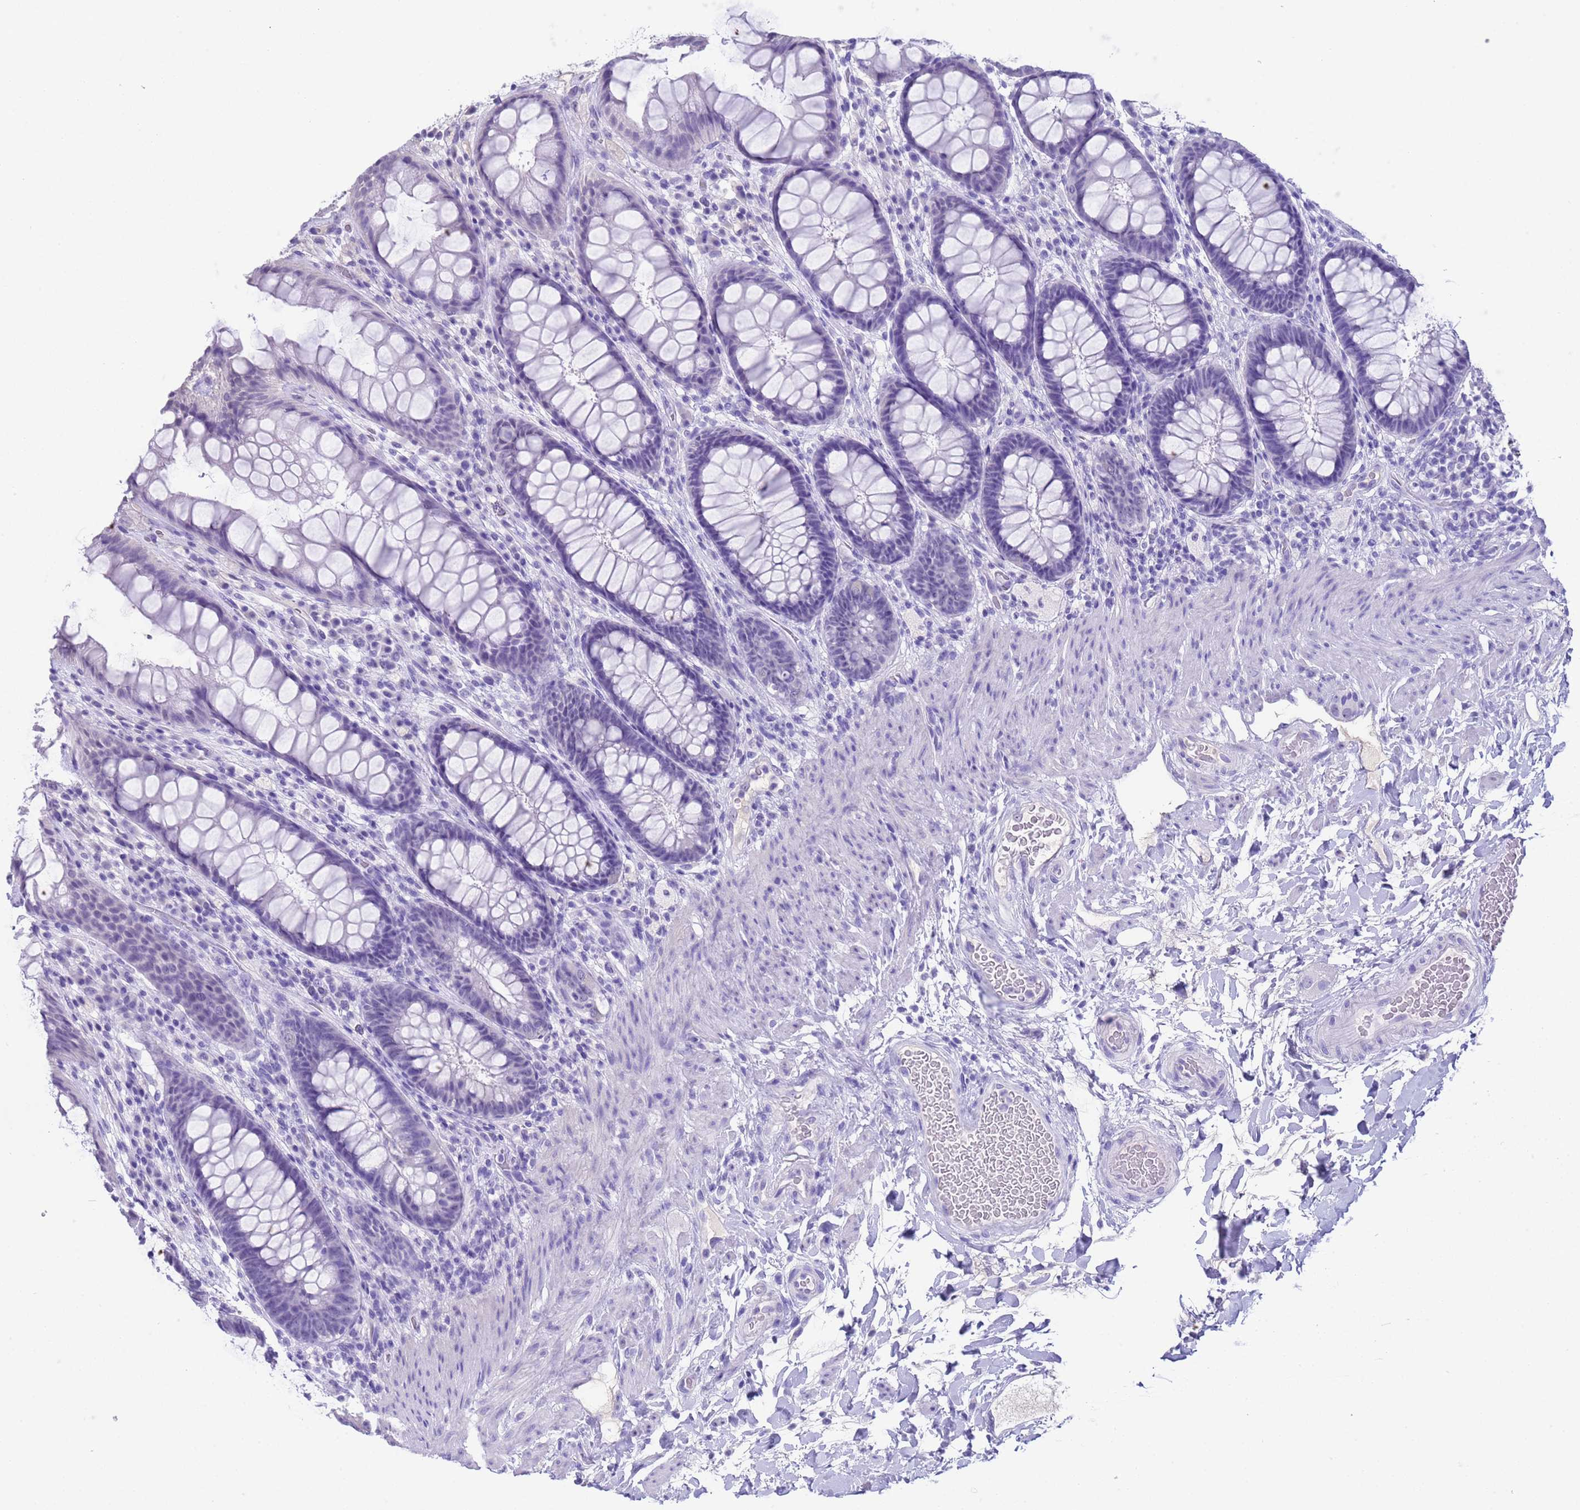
{"staining": {"intensity": "negative", "quantity": "none", "location": "none"}, "tissue": "rectum", "cell_type": "Glandular cells", "image_type": "normal", "snomed": [{"axis": "morphology", "description": "Normal tissue, NOS"}, {"axis": "topography", "description": "Rectum"}], "caption": "IHC of unremarkable human rectum demonstrates no expression in glandular cells.", "gene": "CKM", "patient": {"sex": "female", "age": 46}}